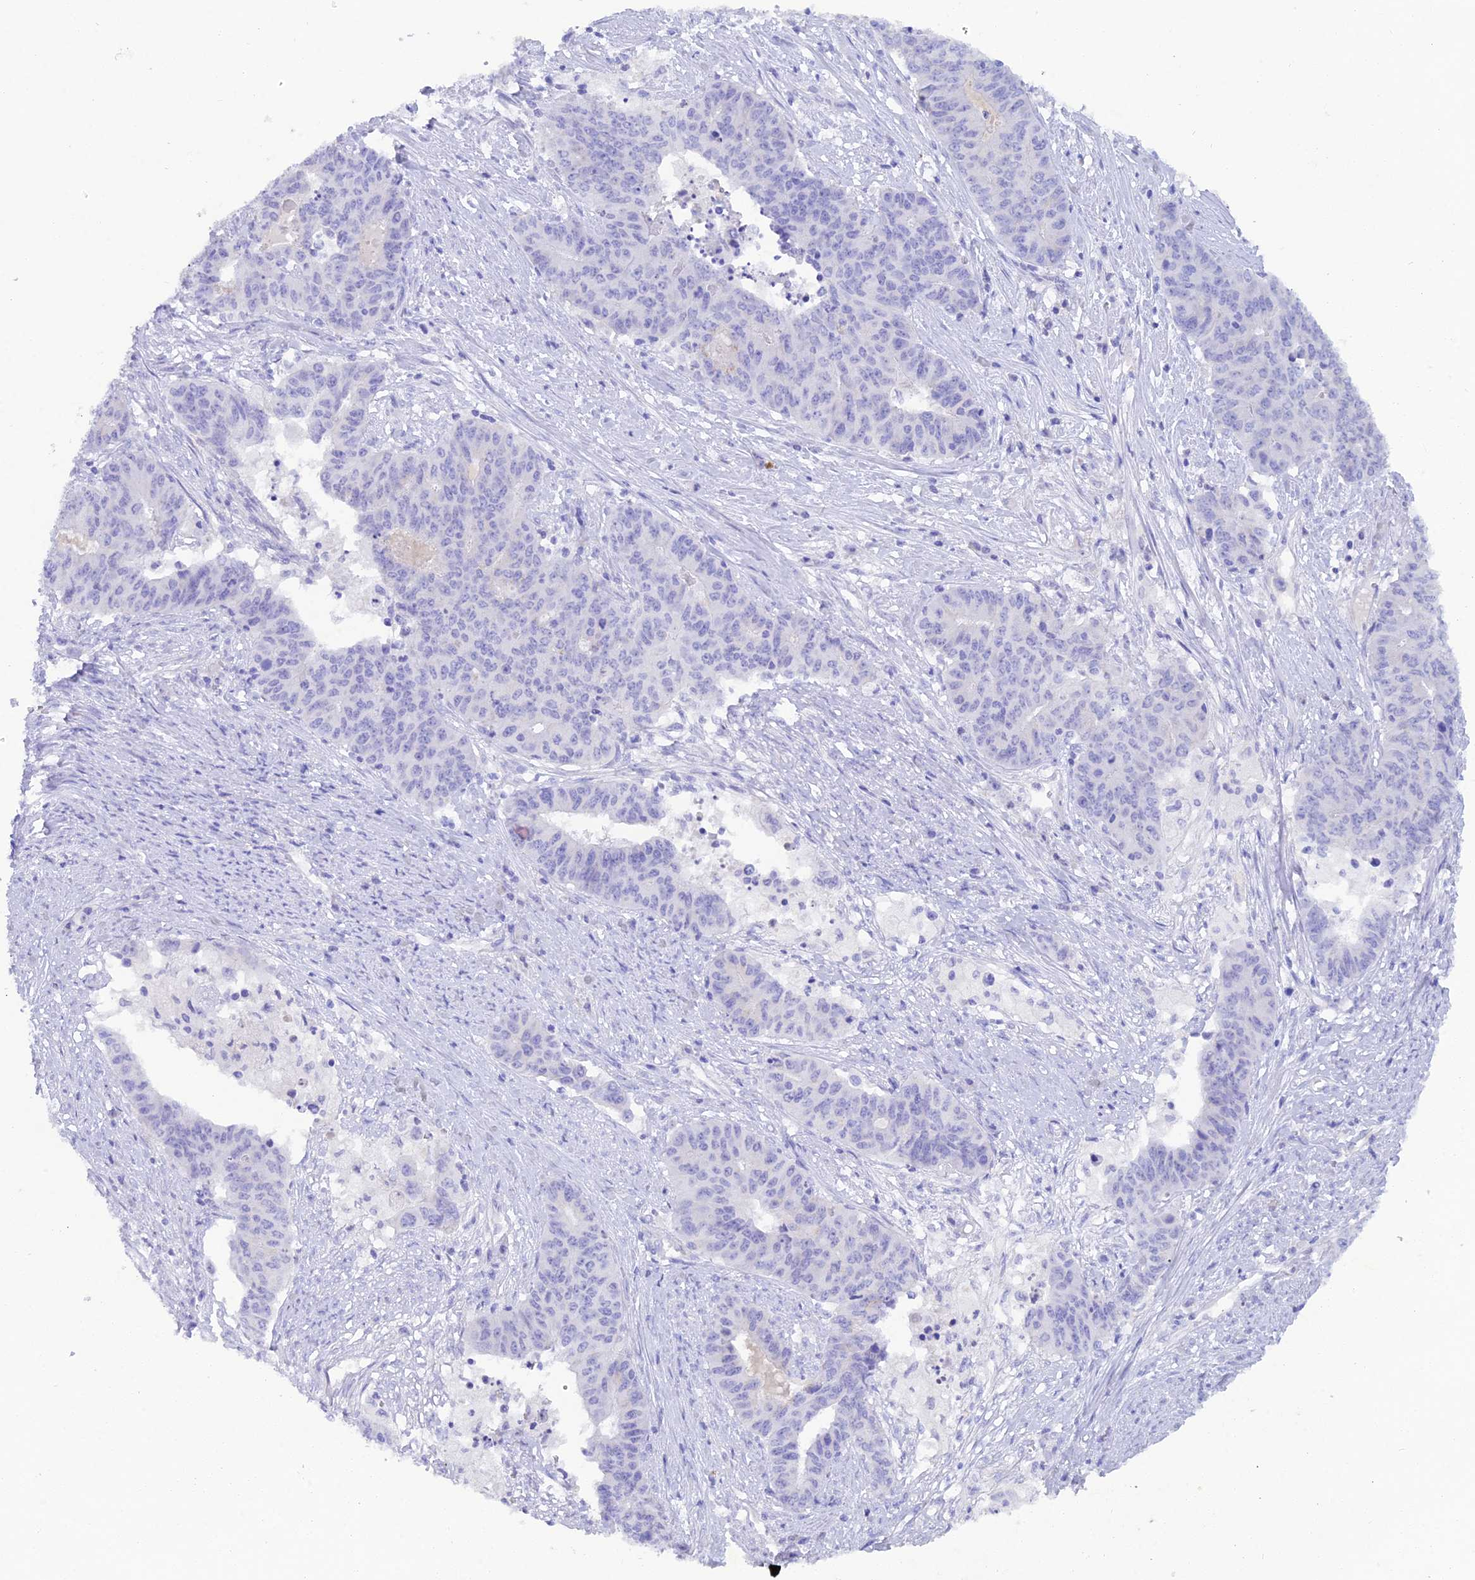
{"staining": {"intensity": "negative", "quantity": "none", "location": "none"}, "tissue": "endometrial cancer", "cell_type": "Tumor cells", "image_type": "cancer", "snomed": [{"axis": "morphology", "description": "Adenocarcinoma, NOS"}, {"axis": "topography", "description": "Endometrium"}], "caption": "This is an immunohistochemistry (IHC) histopathology image of human endometrial cancer (adenocarcinoma). There is no staining in tumor cells.", "gene": "REG1A", "patient": {"sex": "female", "age": 59}}